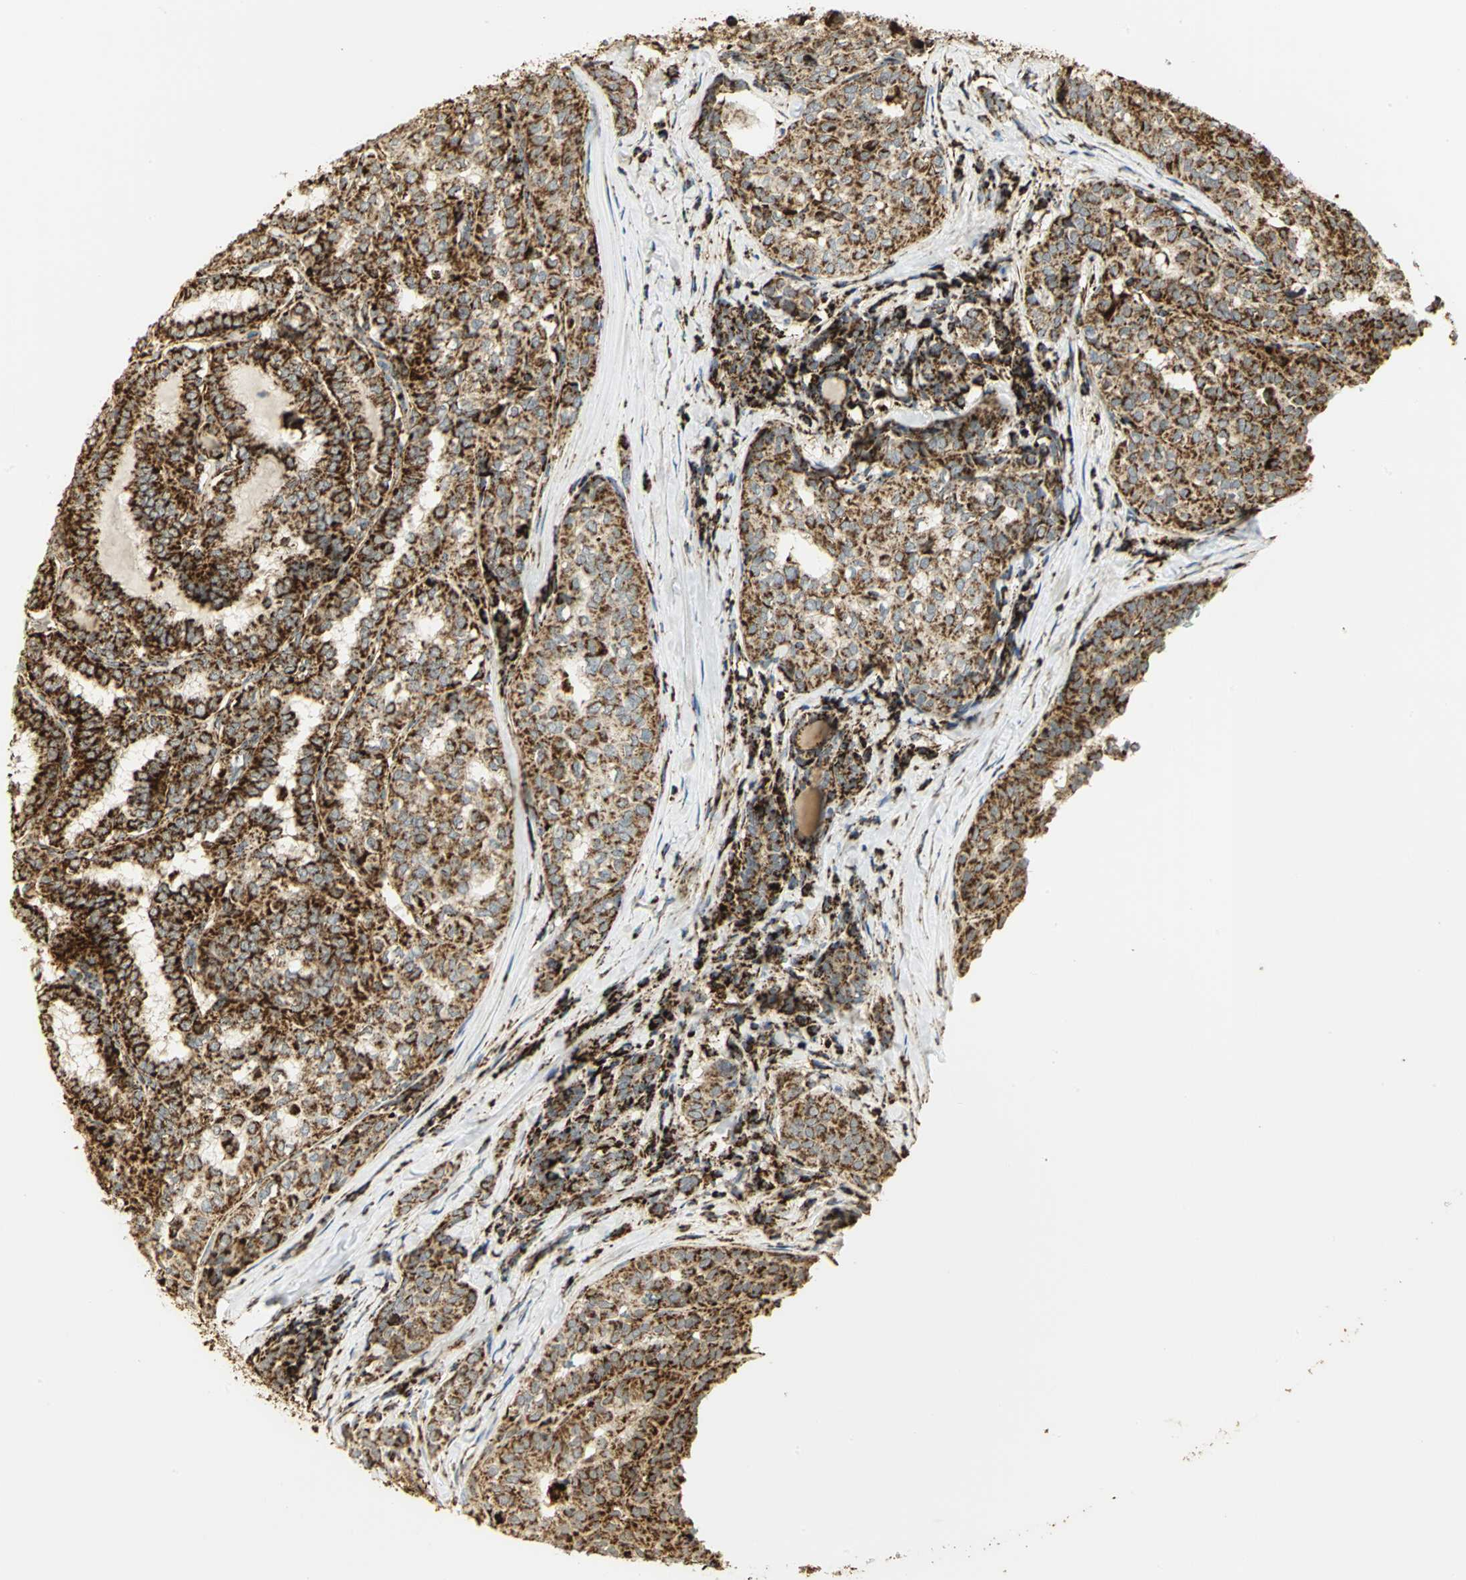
{"staining": {"intensity": "strong", "quantity": ">75%", "location": "cytoplasmic/membranous"}, "tissue": "thyroid cancer", "cell_type": "Tumor cells", "image_type": "cancer", "snomed": [{"axis": "morphology", "description": "Papillary adenocarcinoma, NOS"}, {"axis": "topography", "description": "Thyroid gland"}], "caption": "Protein staining of papillary adenocarcinoma (thyroid) tissue exhibits strong cytoplasmic/membranous staining in approximately >75% of tumor cells.", "gene": "VDAC1", "patient": {"sex": "female", "age": 30}}